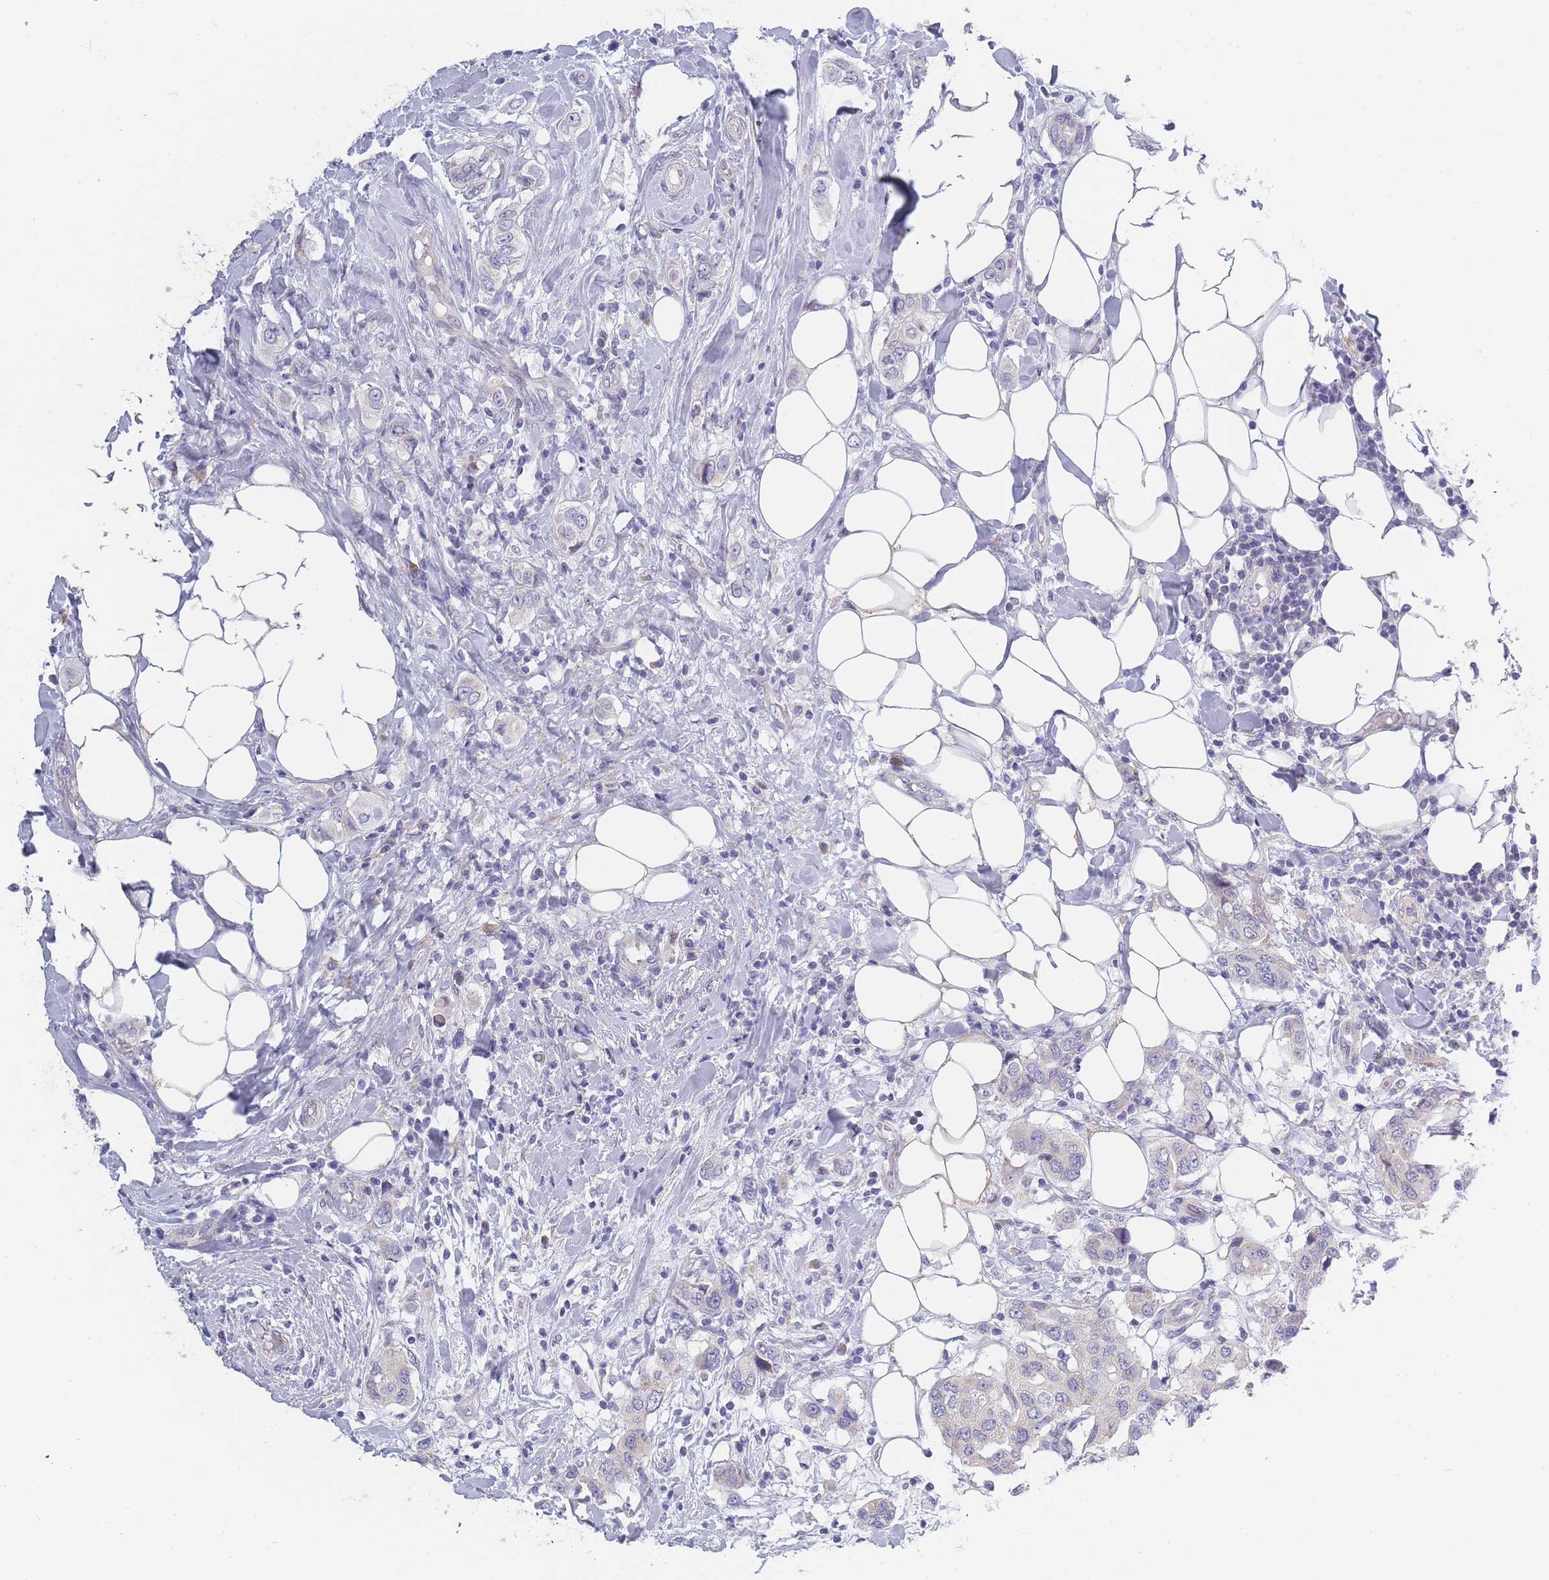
{"staining": {"intensity": "negative", "quantity": "none", "location": "none"}, "tissue": "breast cancer", "cell_type": "Tumor cells", "image_type": "cancer", "snomed": [{"axis": "morphology", "description": "Lobular carcinoma"}, {"axis": "topography", "description": "Breast"}], "caption": "Protein analysis of breast cancer (lobular carcinoma) shows no significant positivity in tumor cells.", "gene": "NDUFAF6", "patient": {"sex": "female", "age": 51}}